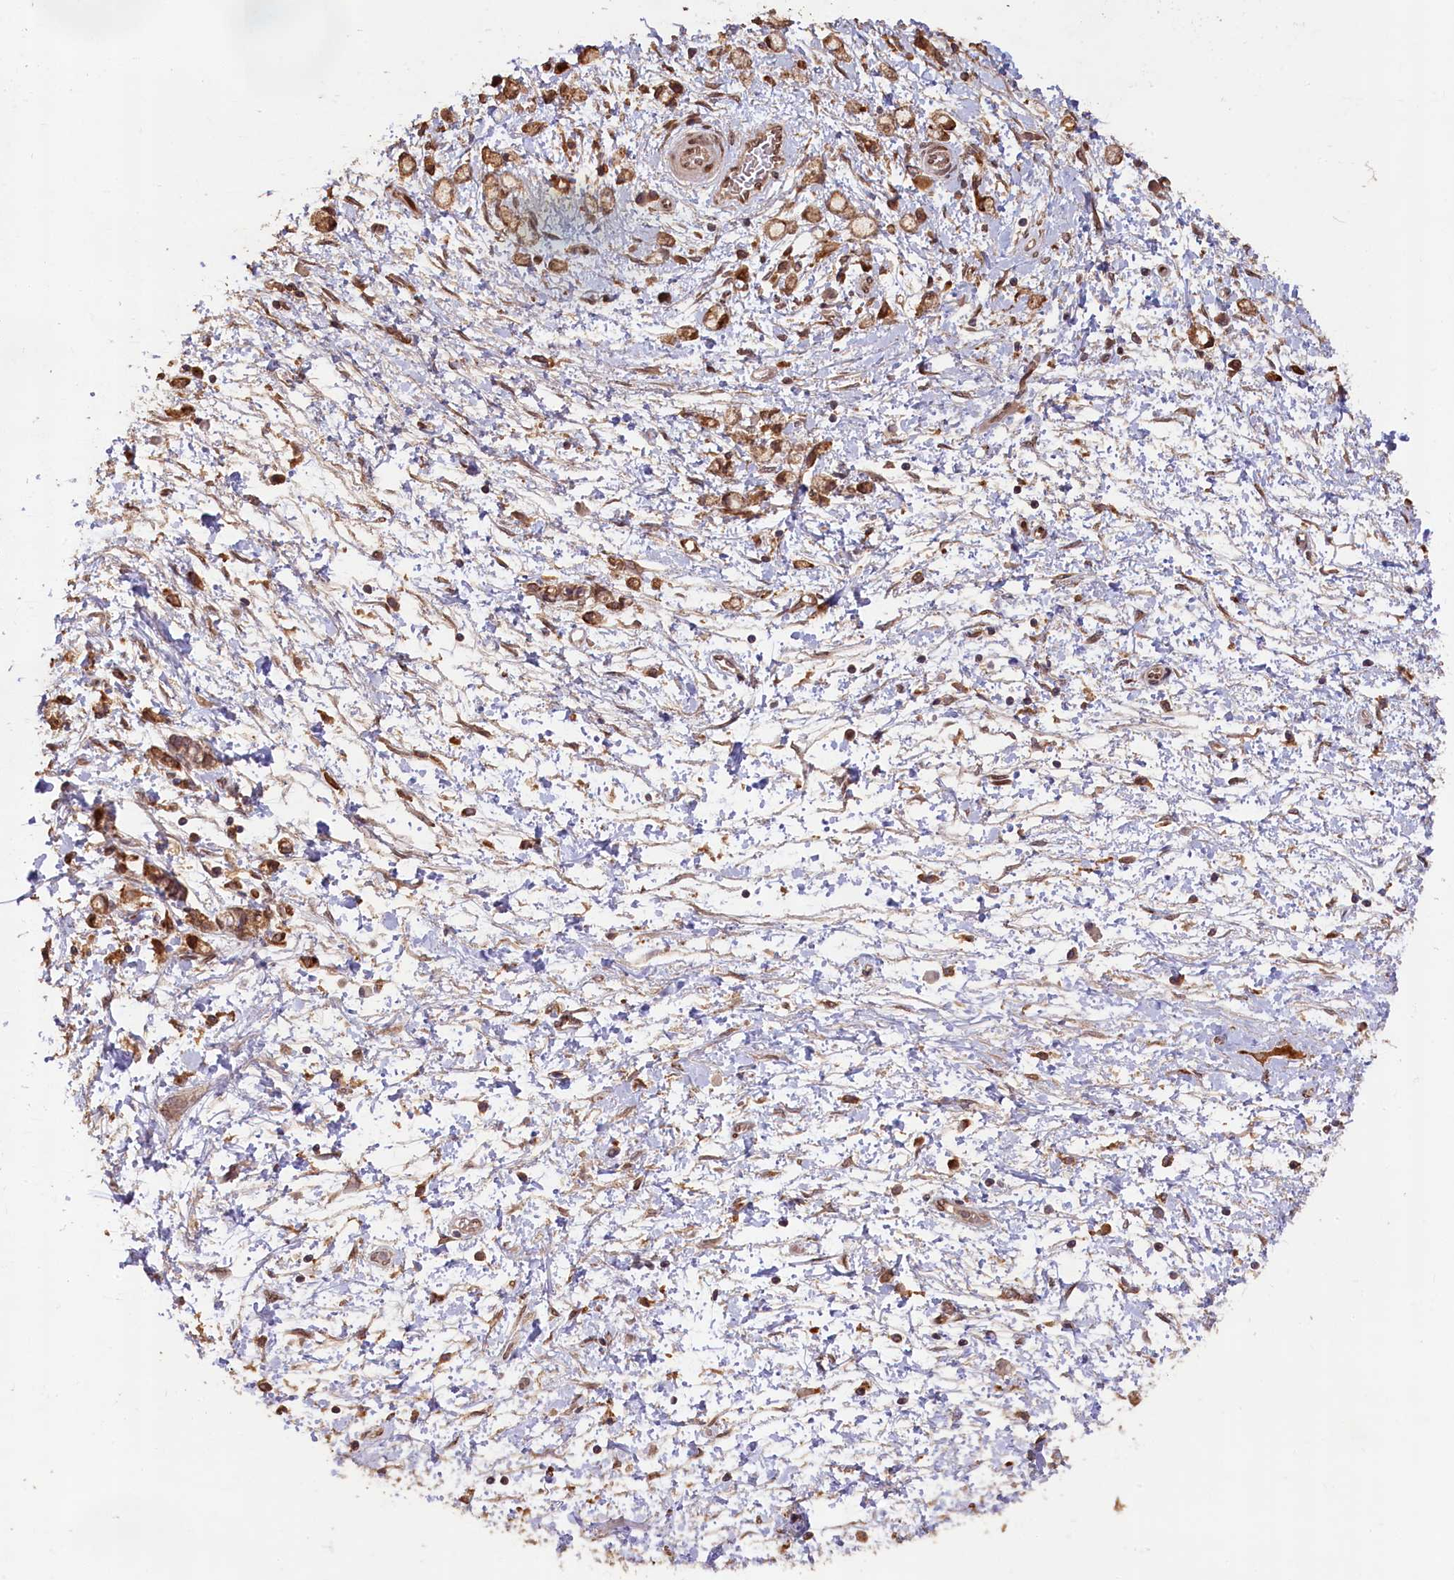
{"staining": {"intensity": "moderate", "quantity": ">75%", "location": "cytoplasmic/membranous"}, "tissue": "stomach cancer", "cell_type": "Tumor cells", "image_type": "cancer", "snomed": [{"axis": "morphology", "description": "Adenocarcinoma, NOS"}, {"axis": "topography", "description": "Stomach"}], "caption": "Stomach cancer stained with IHC demonstrates moderate cytoplasmic/membranous staining in about >75% of tumor cells. (brown staining indicates protein expression, while blue staining denotes nuclei).", "gene": "SLC38A7", "patient": {"sex": "female", "age": 60}}